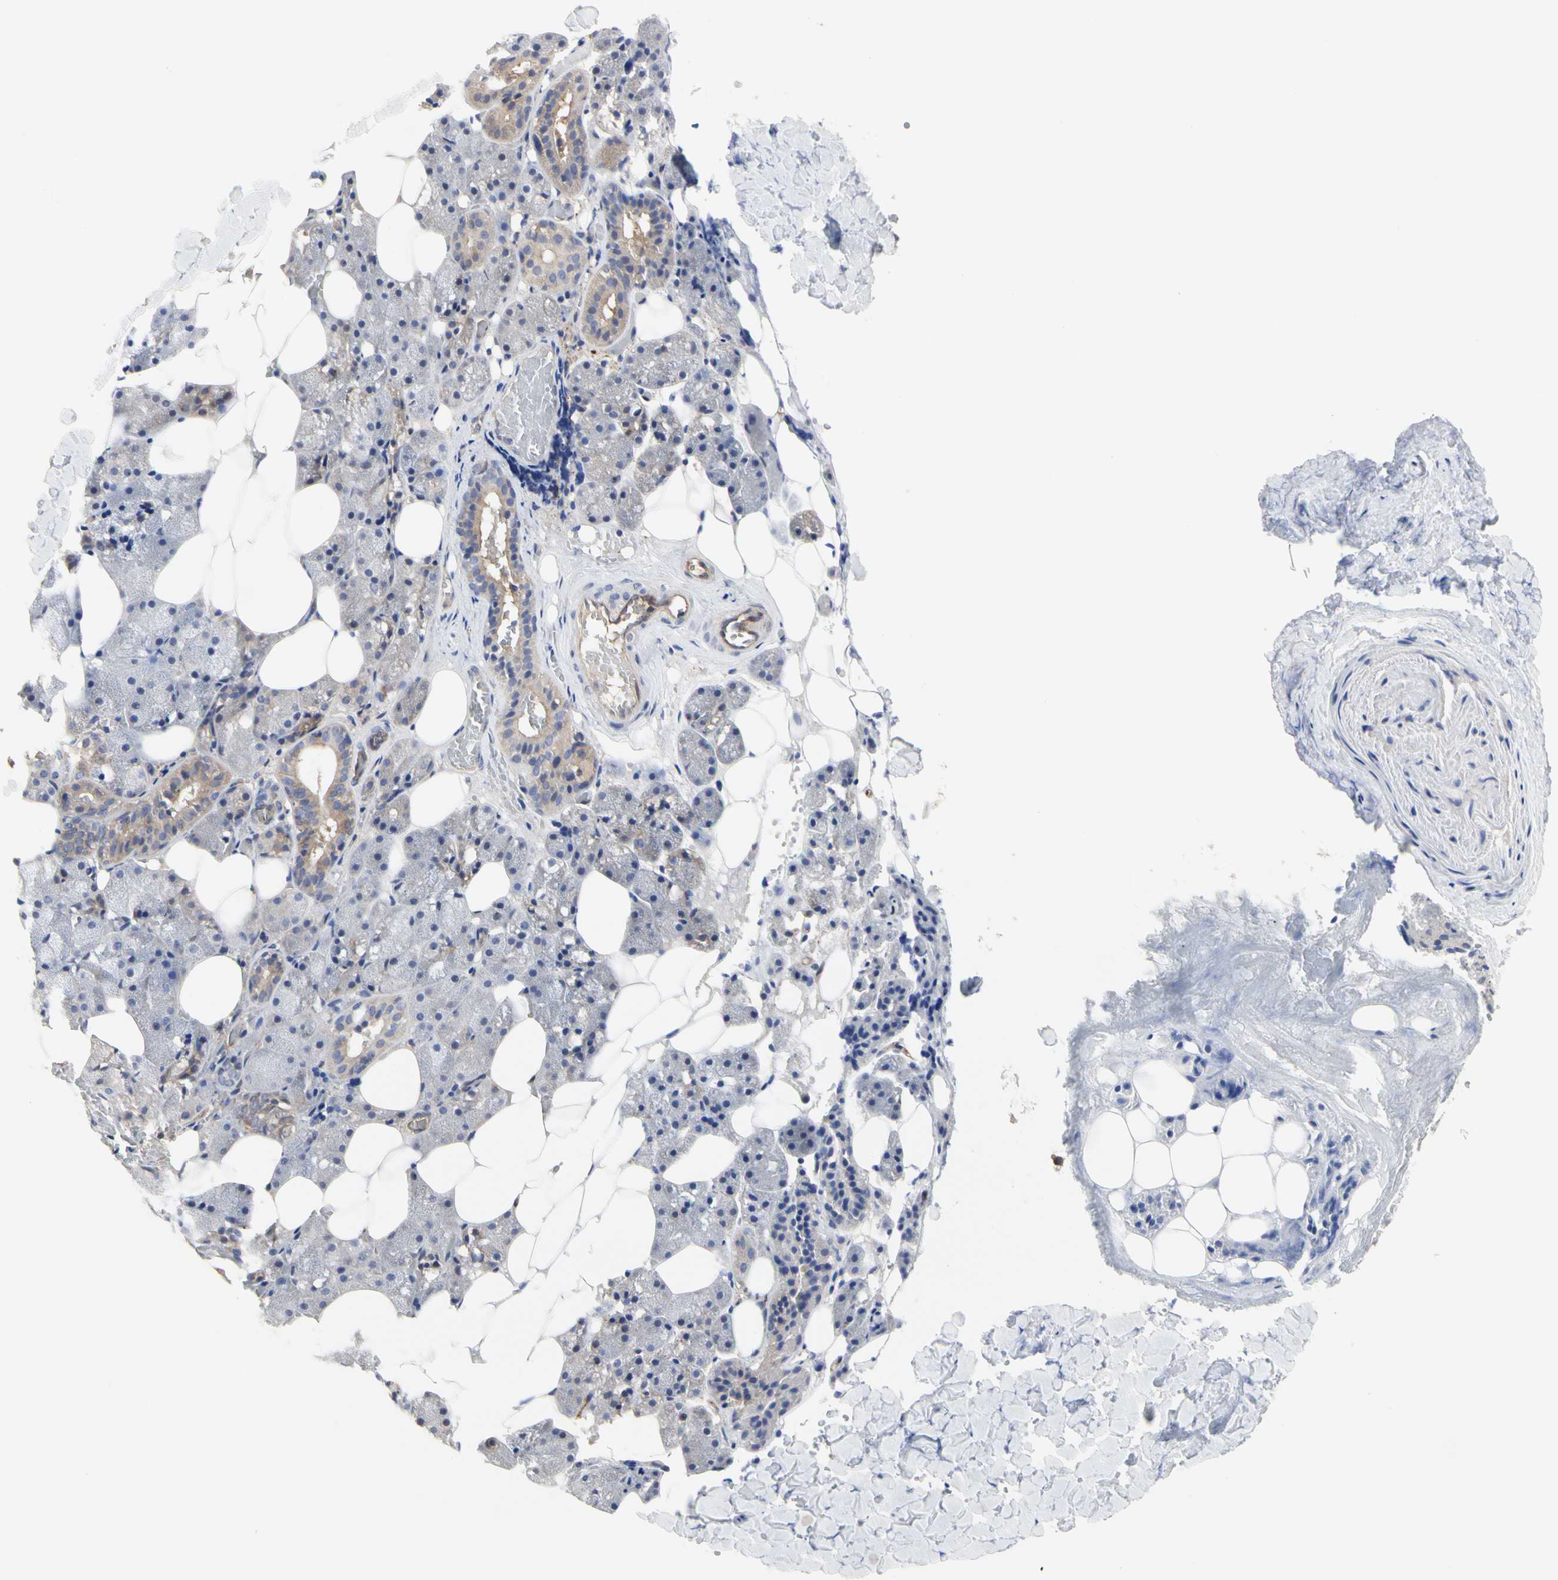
{"staining": {"intensity": "moderate", "quantity": "25%-75%", "location": "cytoplasmic/membranous"}, "tissue": "salivary gland", "cell_type": "Glandular cells", "image_type": "normal", "snomed": [{"axis": "morphology", "description": "Normal tissue, NOS"}, {"axis": "topography", "description": "Salivary gland"}], "caption": "Salivary gland stained for a protein exhibits moderate cytoplasmic/membranous positivity in glandular cells. Nuclei are stained in blue.", "gene": "C3orf52", "patient": {"sex": "female", "age": 55}}